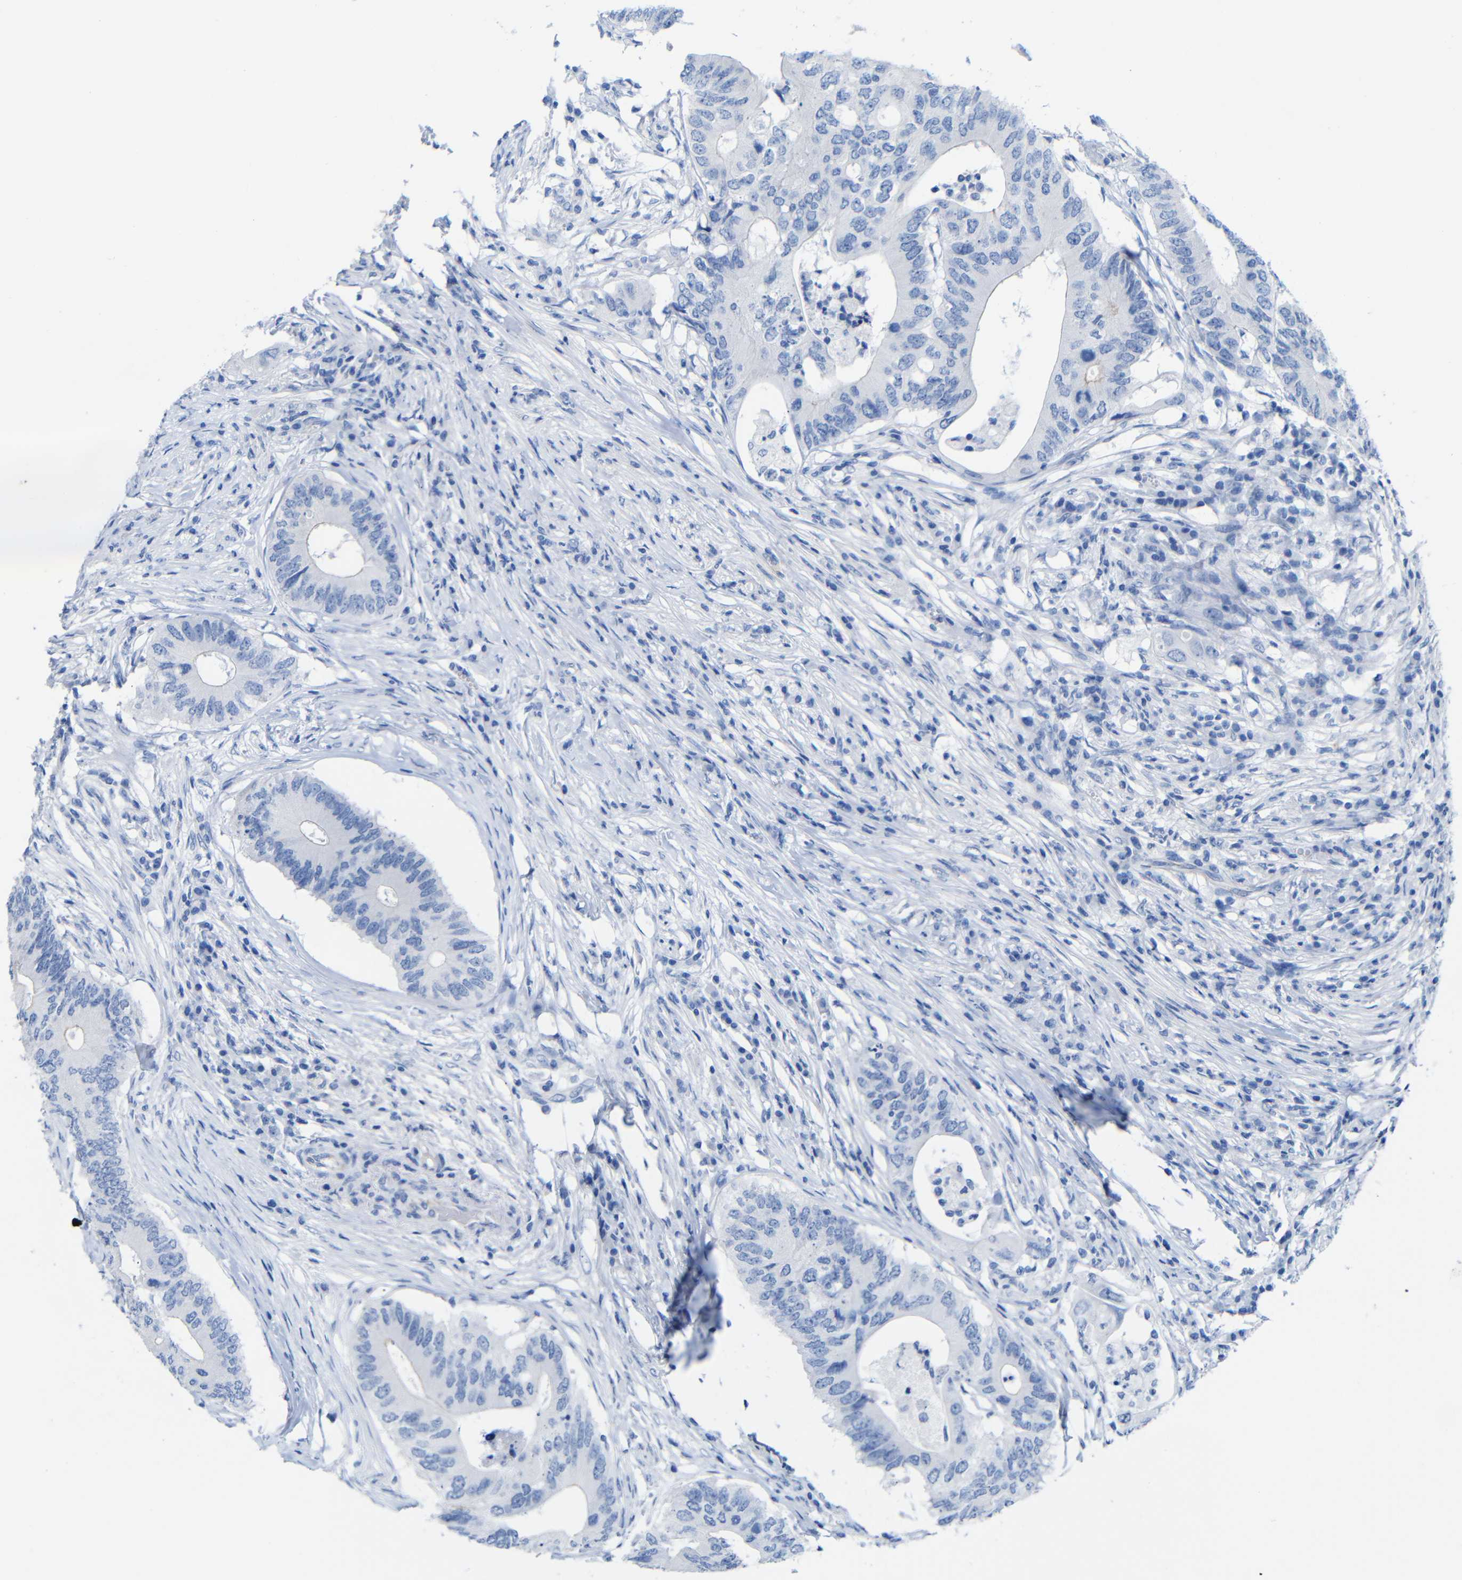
{"staining": {"intensity": "negative", "quantity": "none", "location": "none"}, "tissue": "colorectal cancer", "cell_type": "Tumor cells", "image_type": "cancer", "snomed": [{"axis": "morphology", "description": "Adenocarcinoma, NOS"}, {"axis": "topography", "description": "Colon"}], "caption": "The micrograph exhibits no staining of tumor cells in colorectal cancer. Brightfield microscopy of immunohistochemistry stained with DAB (brown) and hematoxylin (blue), captured at high magnification.", "gene": "CGNL1", "patient": {"sex": "male", "age": 71}}